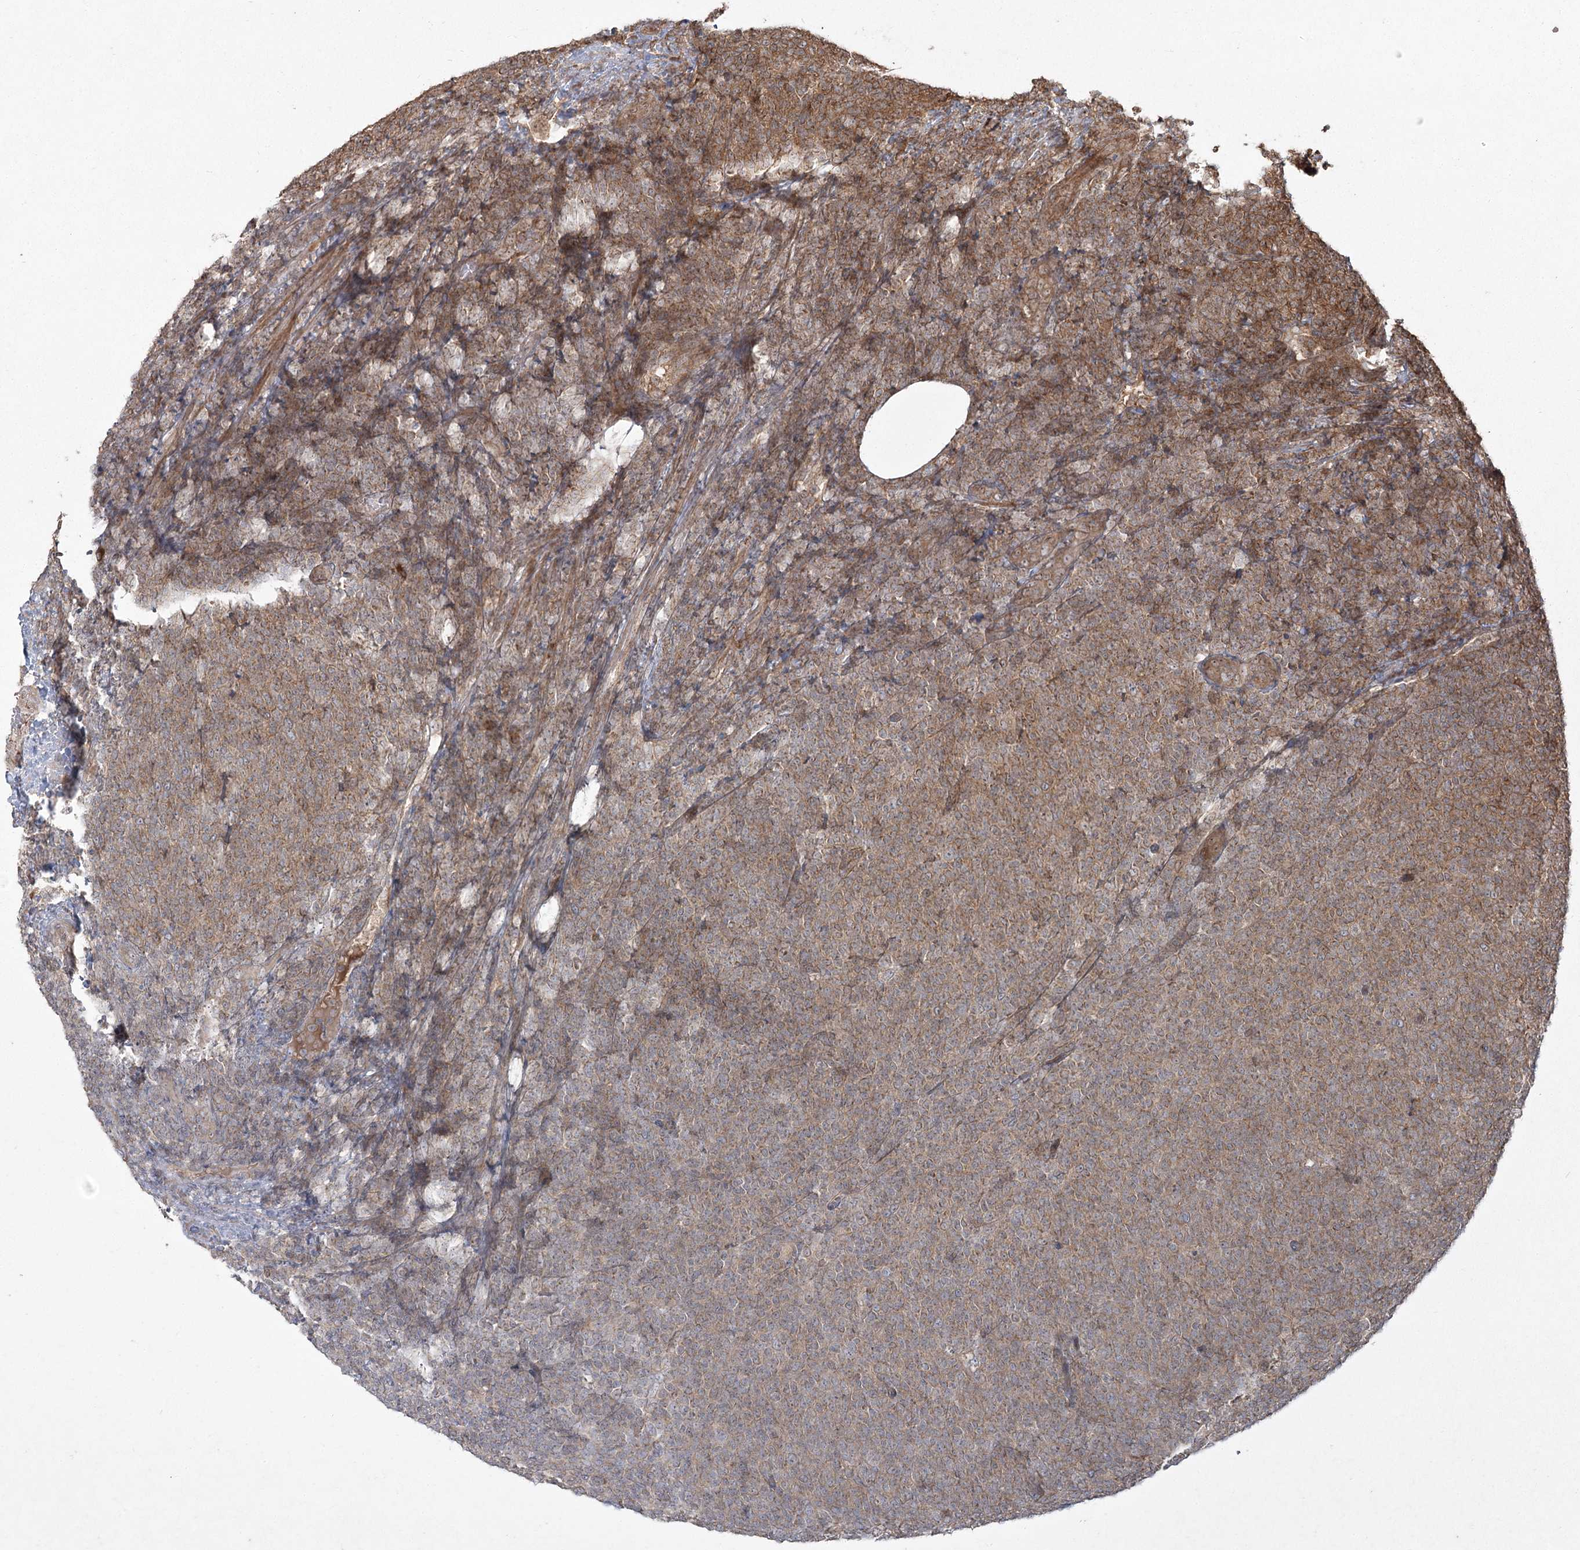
{"staining": {"intensity": "moderate", "quantity": ">75%", "location": "cytoplasmic/membranous"}, "tissue": "lymphoma", "cell_type": "Tumor cells", "image_type": "cancer", "snomed": [{"axis": "morphology", "description": "Malignant lymphoma, non-Hodgkin's type, Low grade"}, {"axis": "topography", "description": "Lymph node"}], "caption": "Low-grade malignant lymphoma, non-Hodgkin's type stained with immunohistochemistry (IHC) shows moderate cytoplasmic/membranous staining in about >75% of tumor cells. Using DAB (3,3'-diaminobenzidine) (brown) and hematoxylin (blue) stains, captured at high magnification using brightfield microscopy.", "gene": "CPLANE1", "patient": {"sex": "male", "age": 66}}